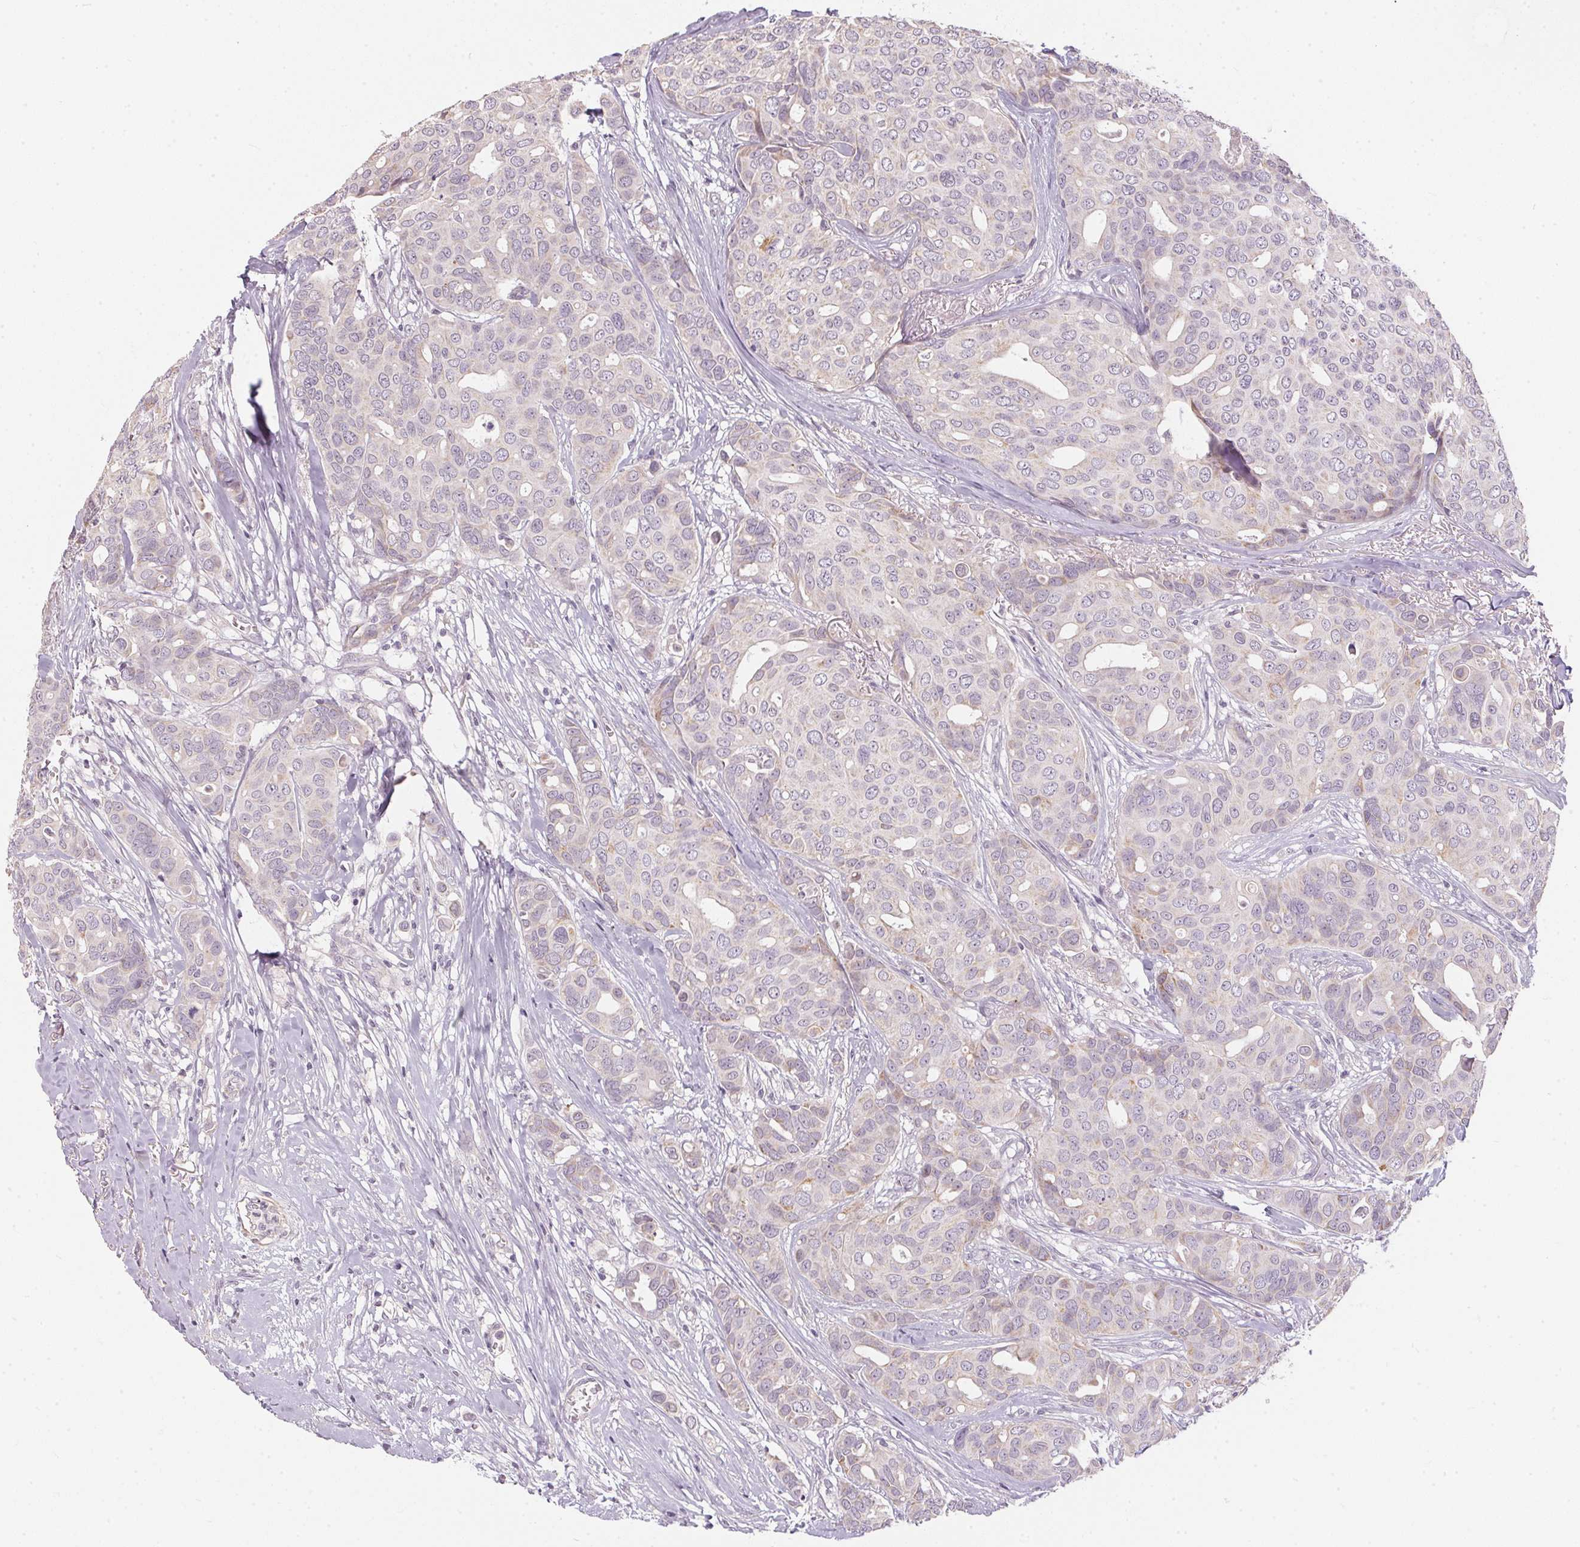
{"staining": {"intensity": "negative", "quantity": "none", "location": "none"}, "tissue": "breast cancer", "cell_type": "Tumor cells", "image_type": "cancer", "snomed": [{"axis": "morphology", "description": "Duct carcinoma"}, {"axis": "topography", "description": "Breast"}], "caption": "Breast intraductal carcinoma was stained to show a protein in brown. There is no significant staining in tumor cells.", "gene": "GDAP1L1", "patient": {"sex": "female", "age": 54}}